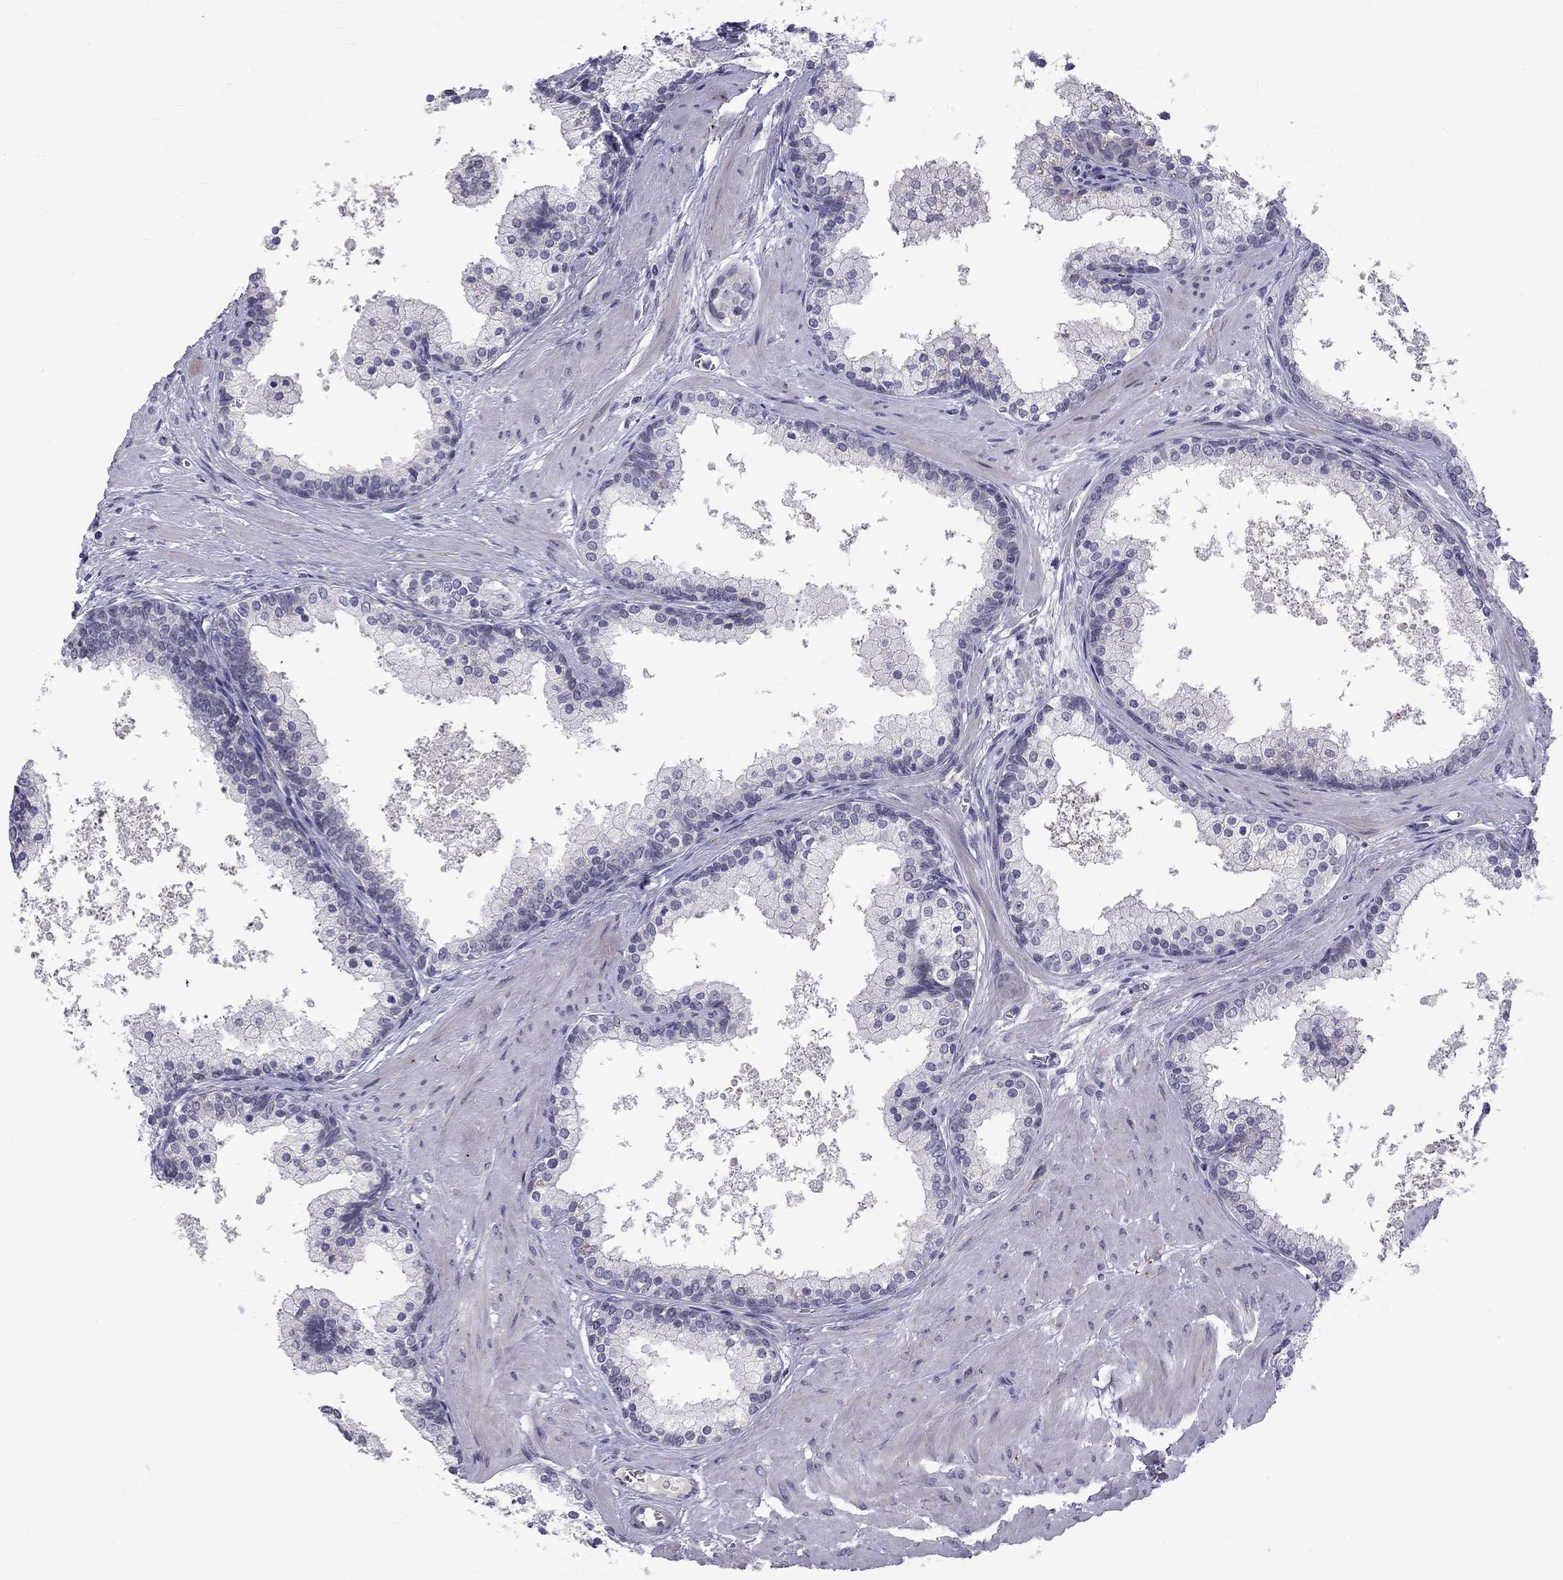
{"staining": {"intensity": "negative", "quantity": "none", "location": "none"}, "tissue": "prostate", "cell_type": "Glandular cells", "image_type": "normal", "snomed": [{"axis": "morphology", "description": "Normal tissue, NOS"}, {"axis": "topography", "description": "Prostate"}], "caption": "High magnification brightfield microscopy of unremarkable prostate stained with DAB (3,3'-diaminobenzidine) (brown) and counterstained with hematoxylin (blue): glandular cells show no significant expression. (DAB IHC, high magnification).", "gene": "RTL9", "patient": {"sex": "male", "age": 61}}